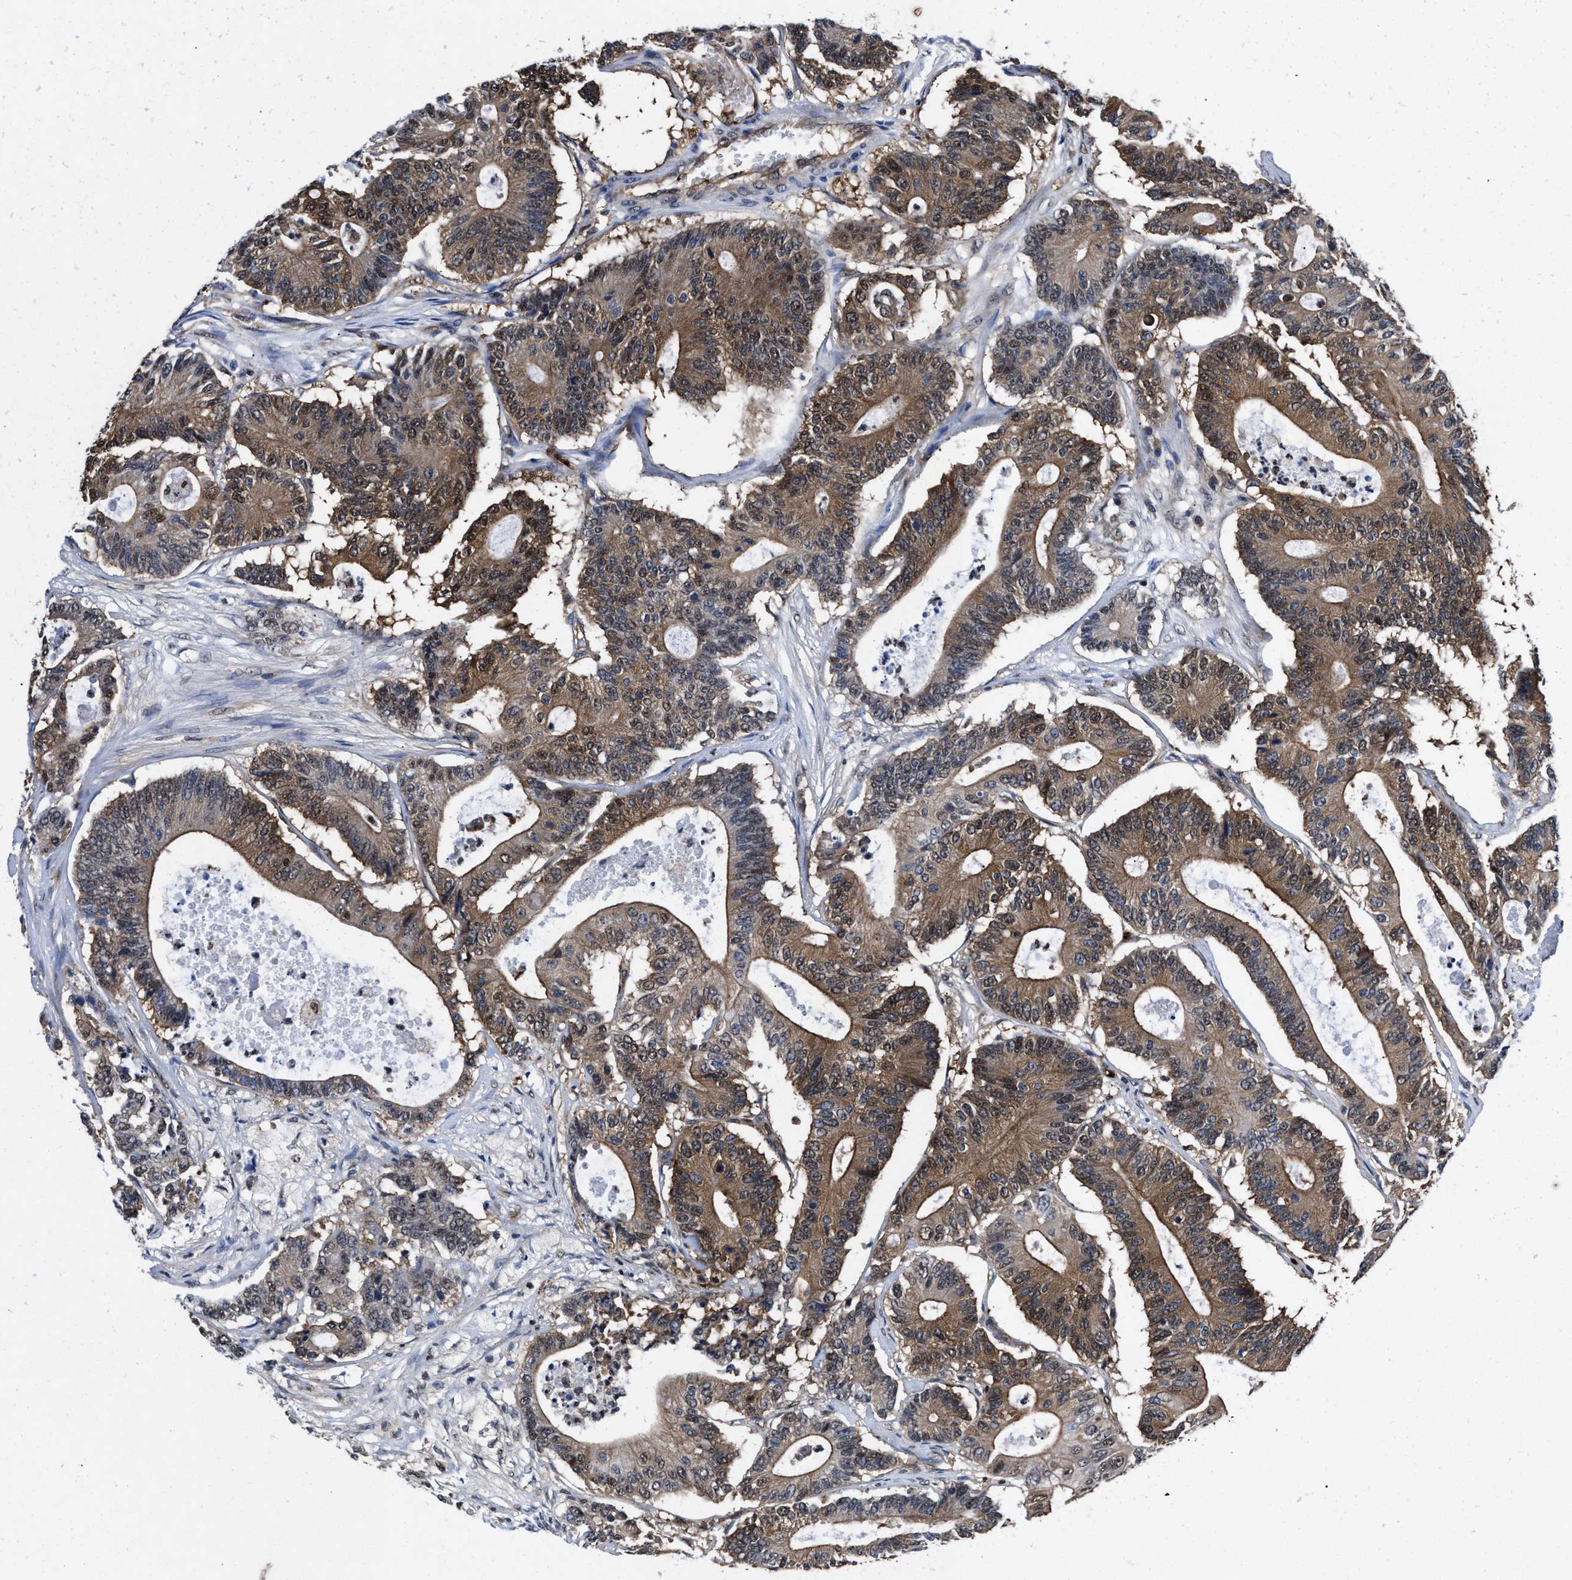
{"staining": {"intensity": "moderate", "quantity": ">75%", "location": "cytoplasmic/membranous,nuclear"}, "tissue": "colorectal cancer", "cell_type": "Tumor cells", "image_type": "cancer", "snomed": [{"axis": "morphology", "description": "Adenocarcinoma, NOS"}, {"axis": "topography", "description": "Colon"}], "caption": "Colorectal cancer stained for a protein reveals moderate cytoplasmic/membranous and nuclear positivity in tumor cells. Using DAB (brown) and hematoxylin (blue) stains, captured at high magnification using brightfield microscopy.", "gene": "ACLY", "patient": {"sex": "female", "age": 84}}